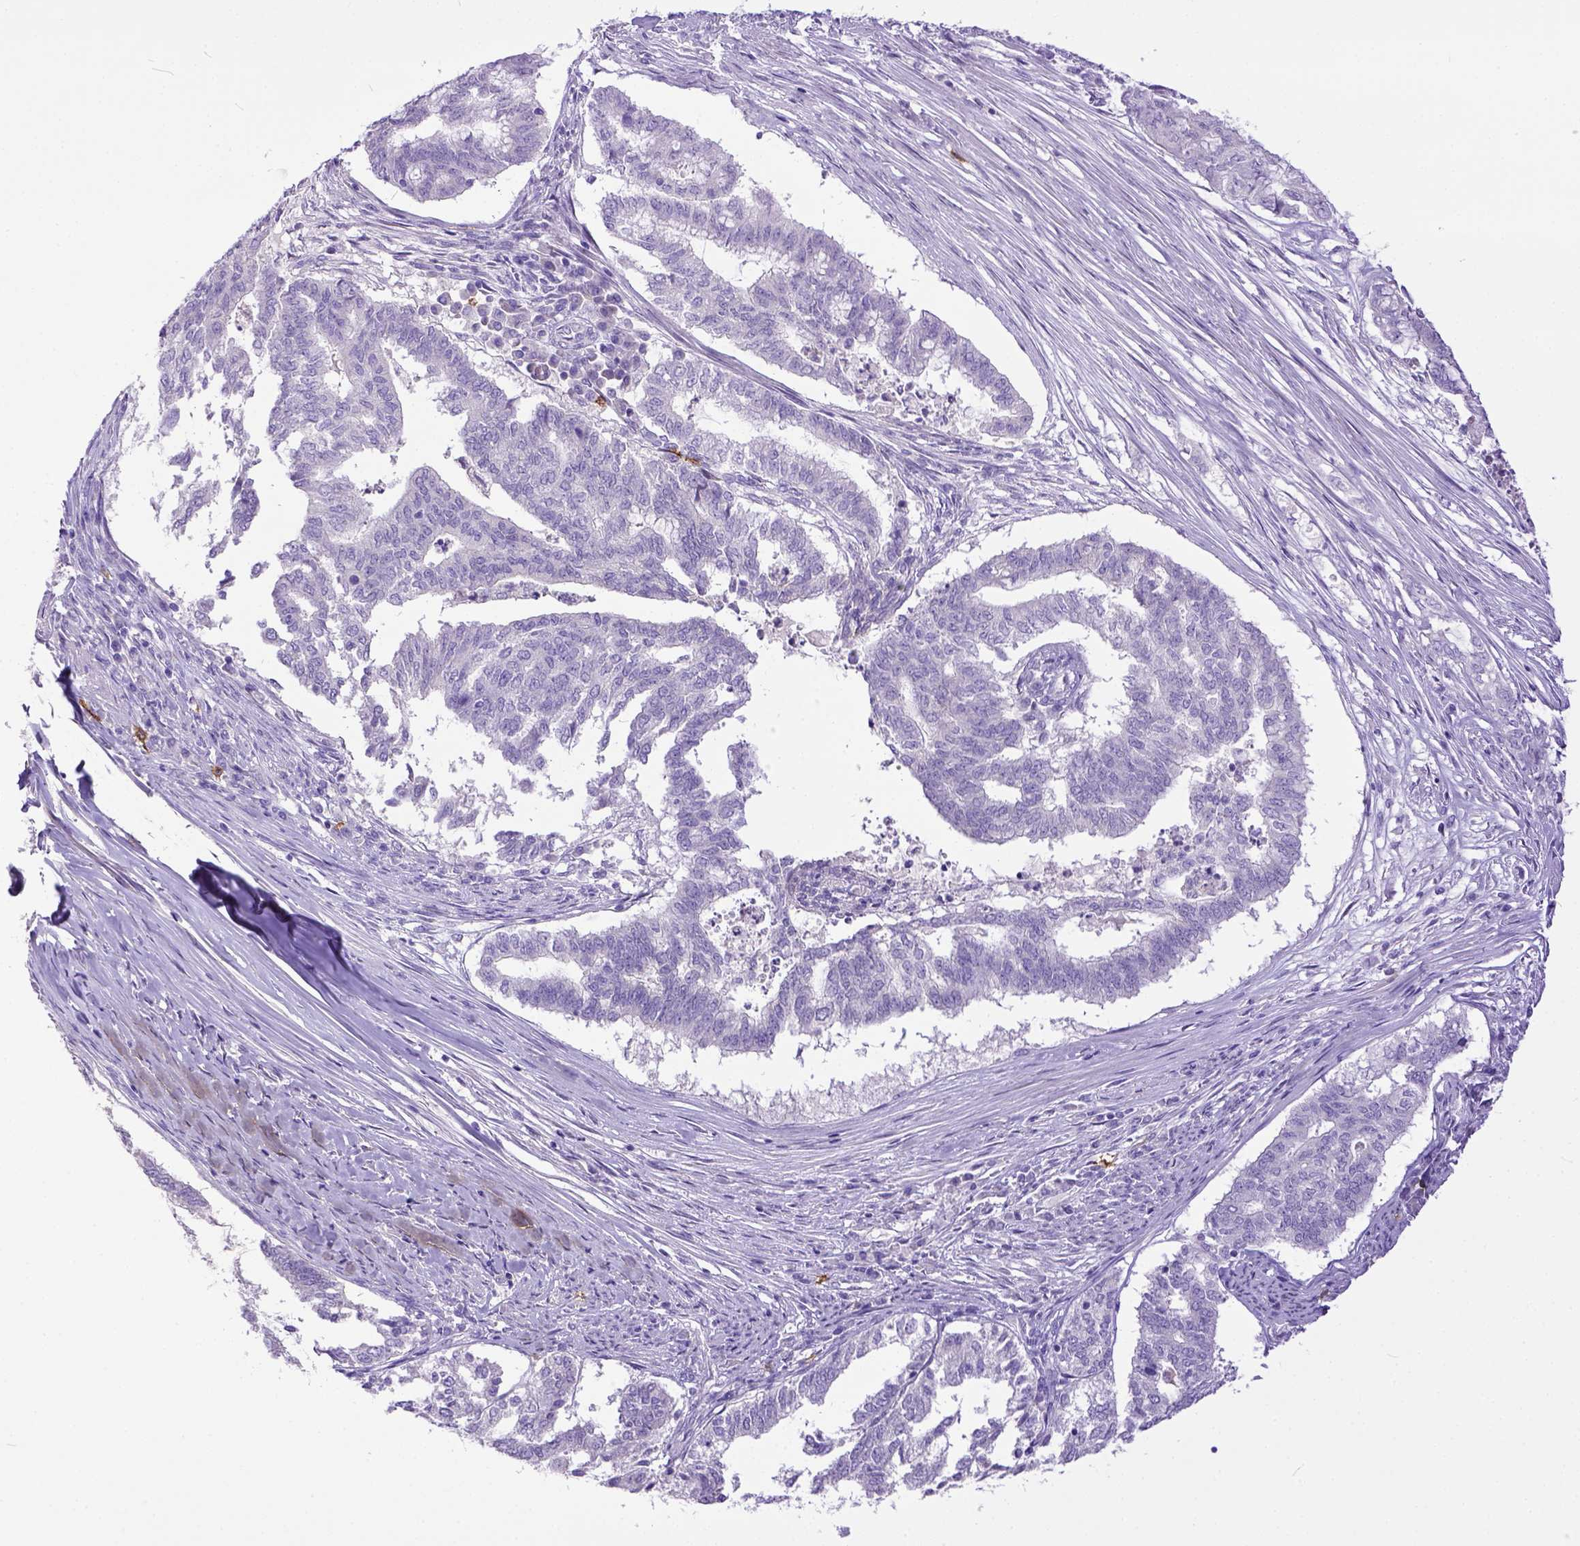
{"staining": {"intensity": "negative", "quantity": "none", "location": "none"}, "tissue": "endometrial cancer", "cell_type": "Tumor cells", "image_type": "cancer", "snomed": [{"axis": "morphology", "description": "Adenocarcinoma, NOS"}, {"axis": "topography", "description": "Endometrium"}], "caption": "This histopathology image is of endometrial adenocarcinoma stained with IHC to label a protein in brown with the nuclei are counter-stained blue. There is no positivity in tumor cells. (IHC, brightfield microscopy, high magnification).", "gene": "KIT", "patient": {"sex": "female", "age": 79}}